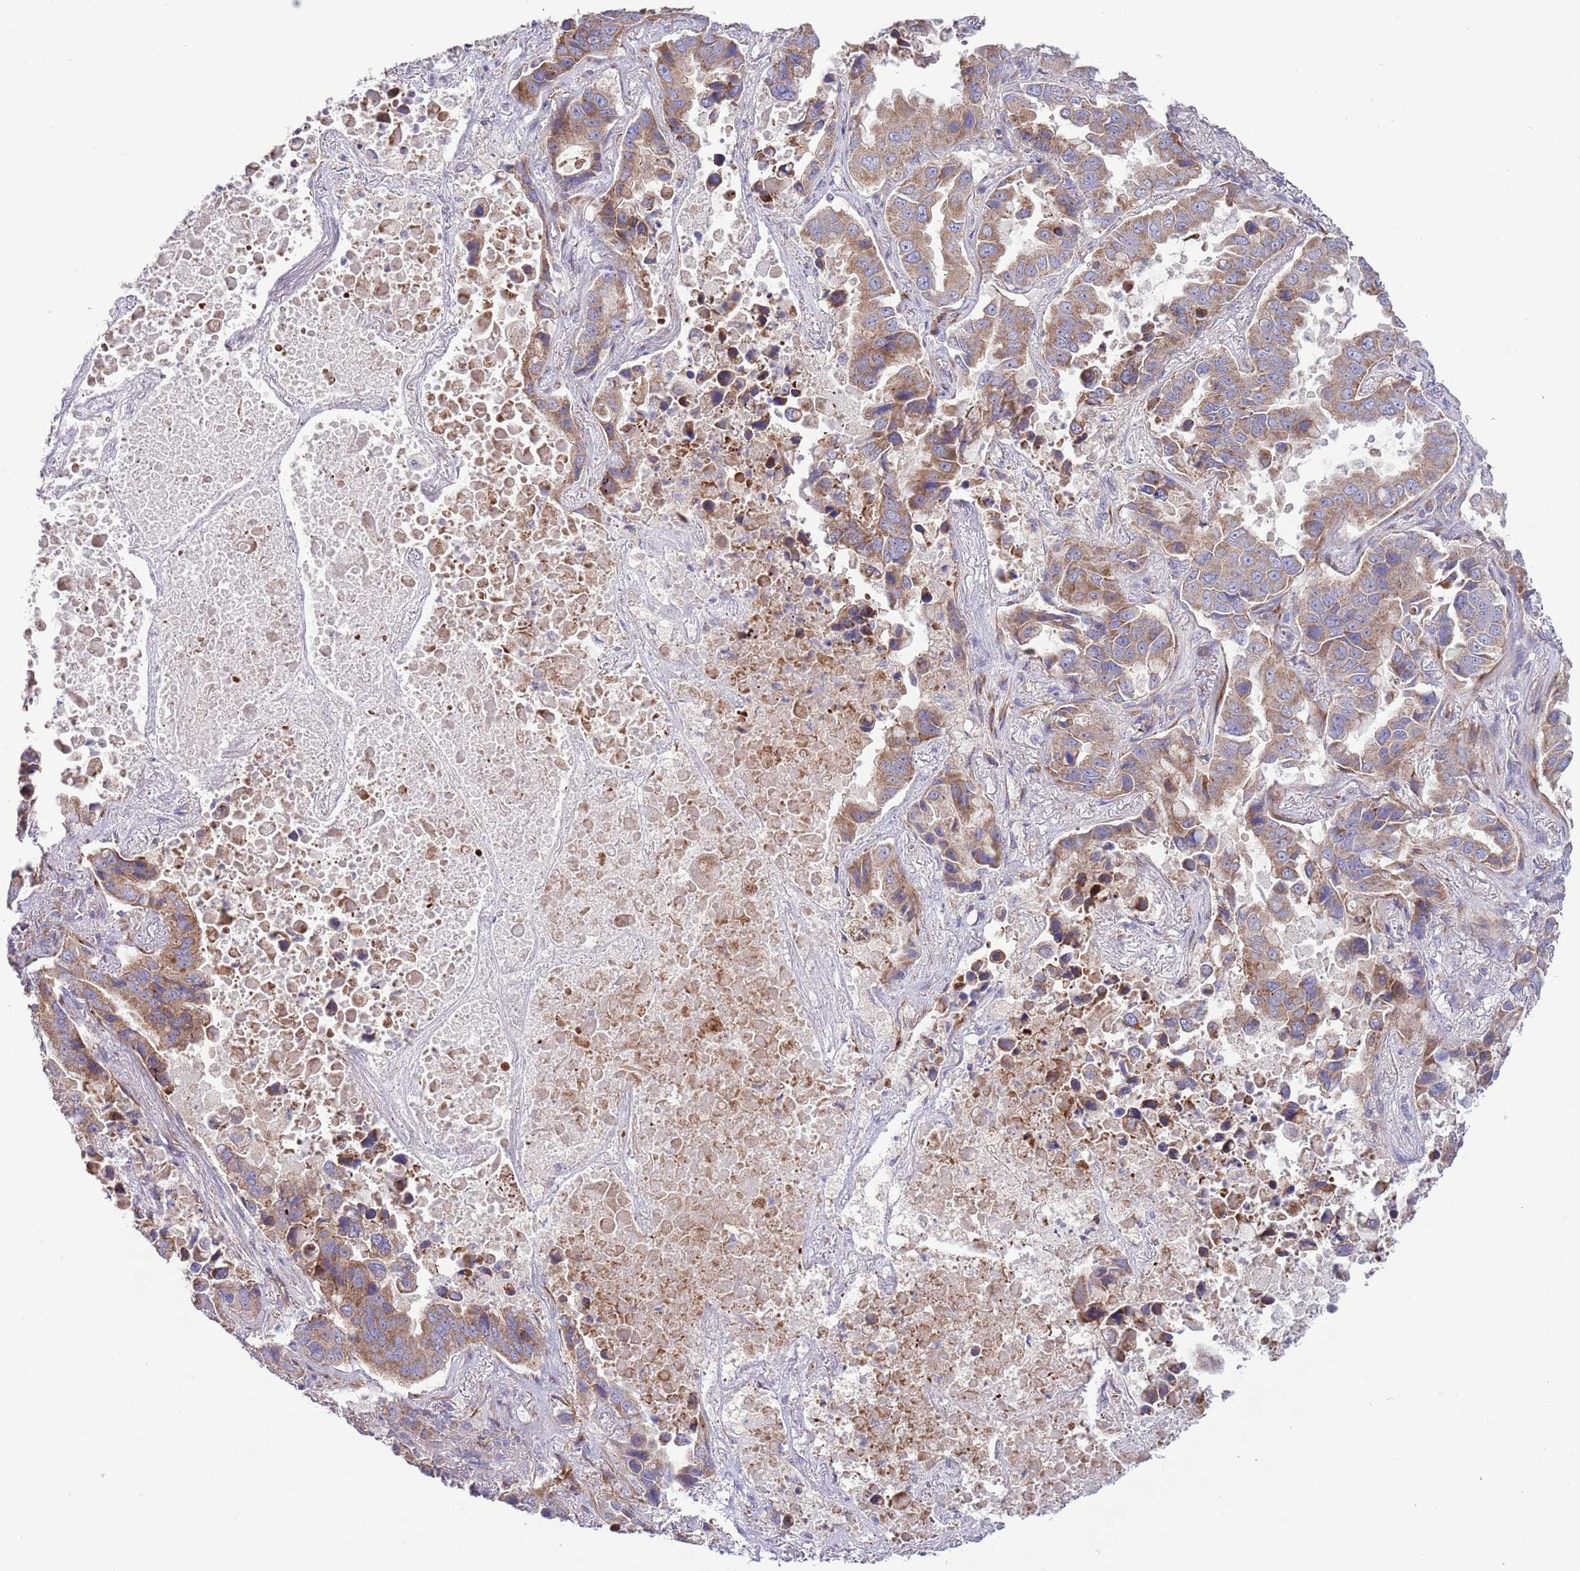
{"staining": {"intensity": "moderate", "quantity": ">75%", "location": "cytoplasmic/membranous"}, "tissue": "lung cancer", "cell_type": "Tumor cells", "image_type": "cancer", "snomed": [{"axis": "morphology", "description": "Adenocarcinoma, NOS"}, {"axis": "topography", "description": "Lung"}], "caption": "Immunohistochemistry (IHC) histopathology image of neoplastic tissue: lung cancer (adenocarcinoma) stained using IHC demonstrates medium levels of moderate protein expression localized specifically in the cytoplasmic/membranous of tumor cells, appearing as a cytoplasmic/membranous brown color.", "gene": "TOMM5", "patient": {"sex": "male", "age": 64}}